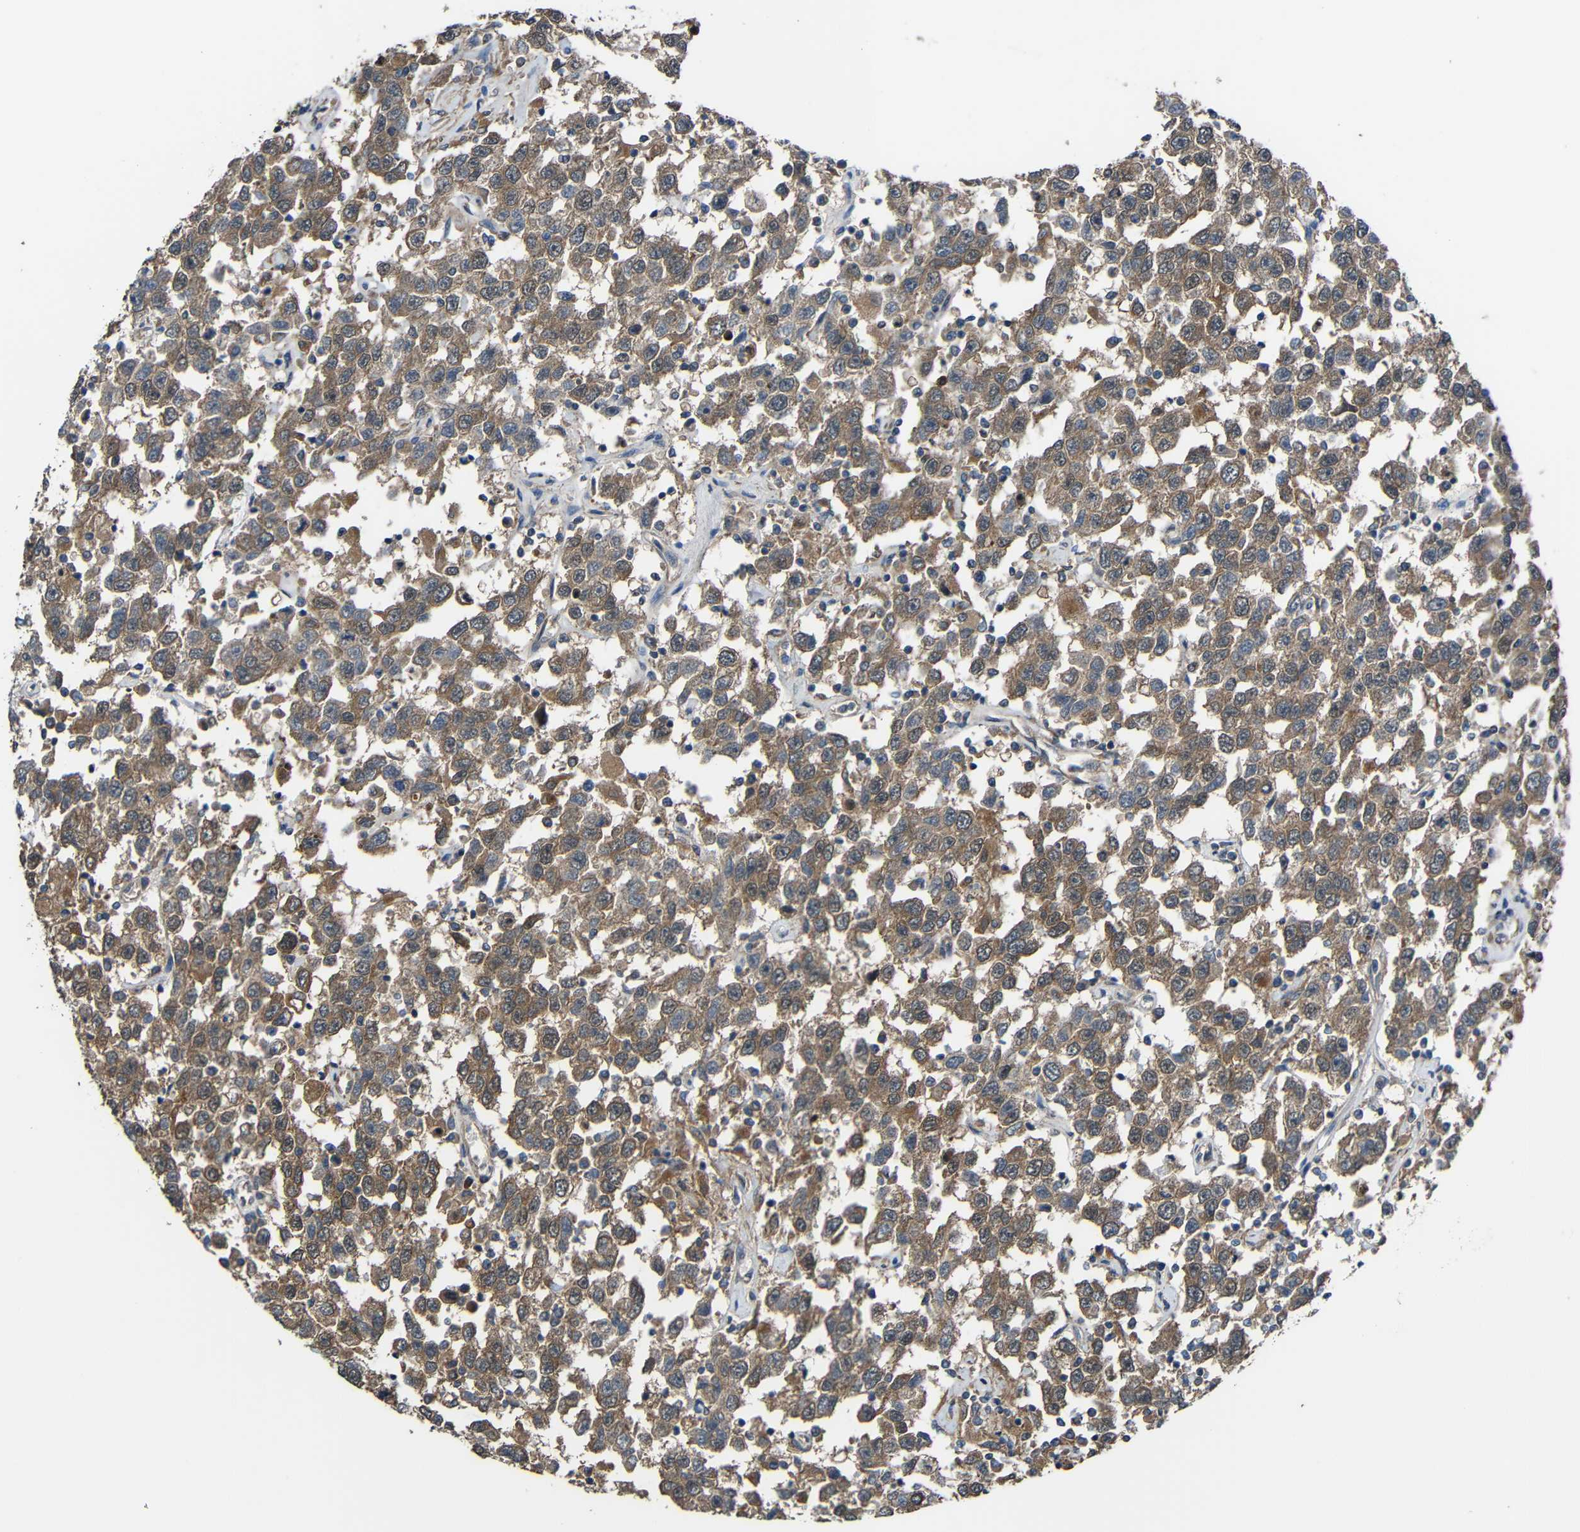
{"staining": {"intensity": "moderate", "quantity": ">75%", "location": "cytoplasmic/membranous"}, "tissue": "testis cancer", "cell_type": "Tumor cells", "image_type": "cancer", "snomed": [{"axis": "morphology", "description": "Seminoma, NOS"}, {"axis": "topography", "description": "Testis"}], "caption": "Brown immunohistochemical staining in testis seminoma demonstrates moderate cytoplasmic/membranous staining in about >75% of tumor cells. (DAB IHC with brightfield microscopy, high magnification).", "gene": "CHST9", "patient": {"sex": "male", "age": 41}}